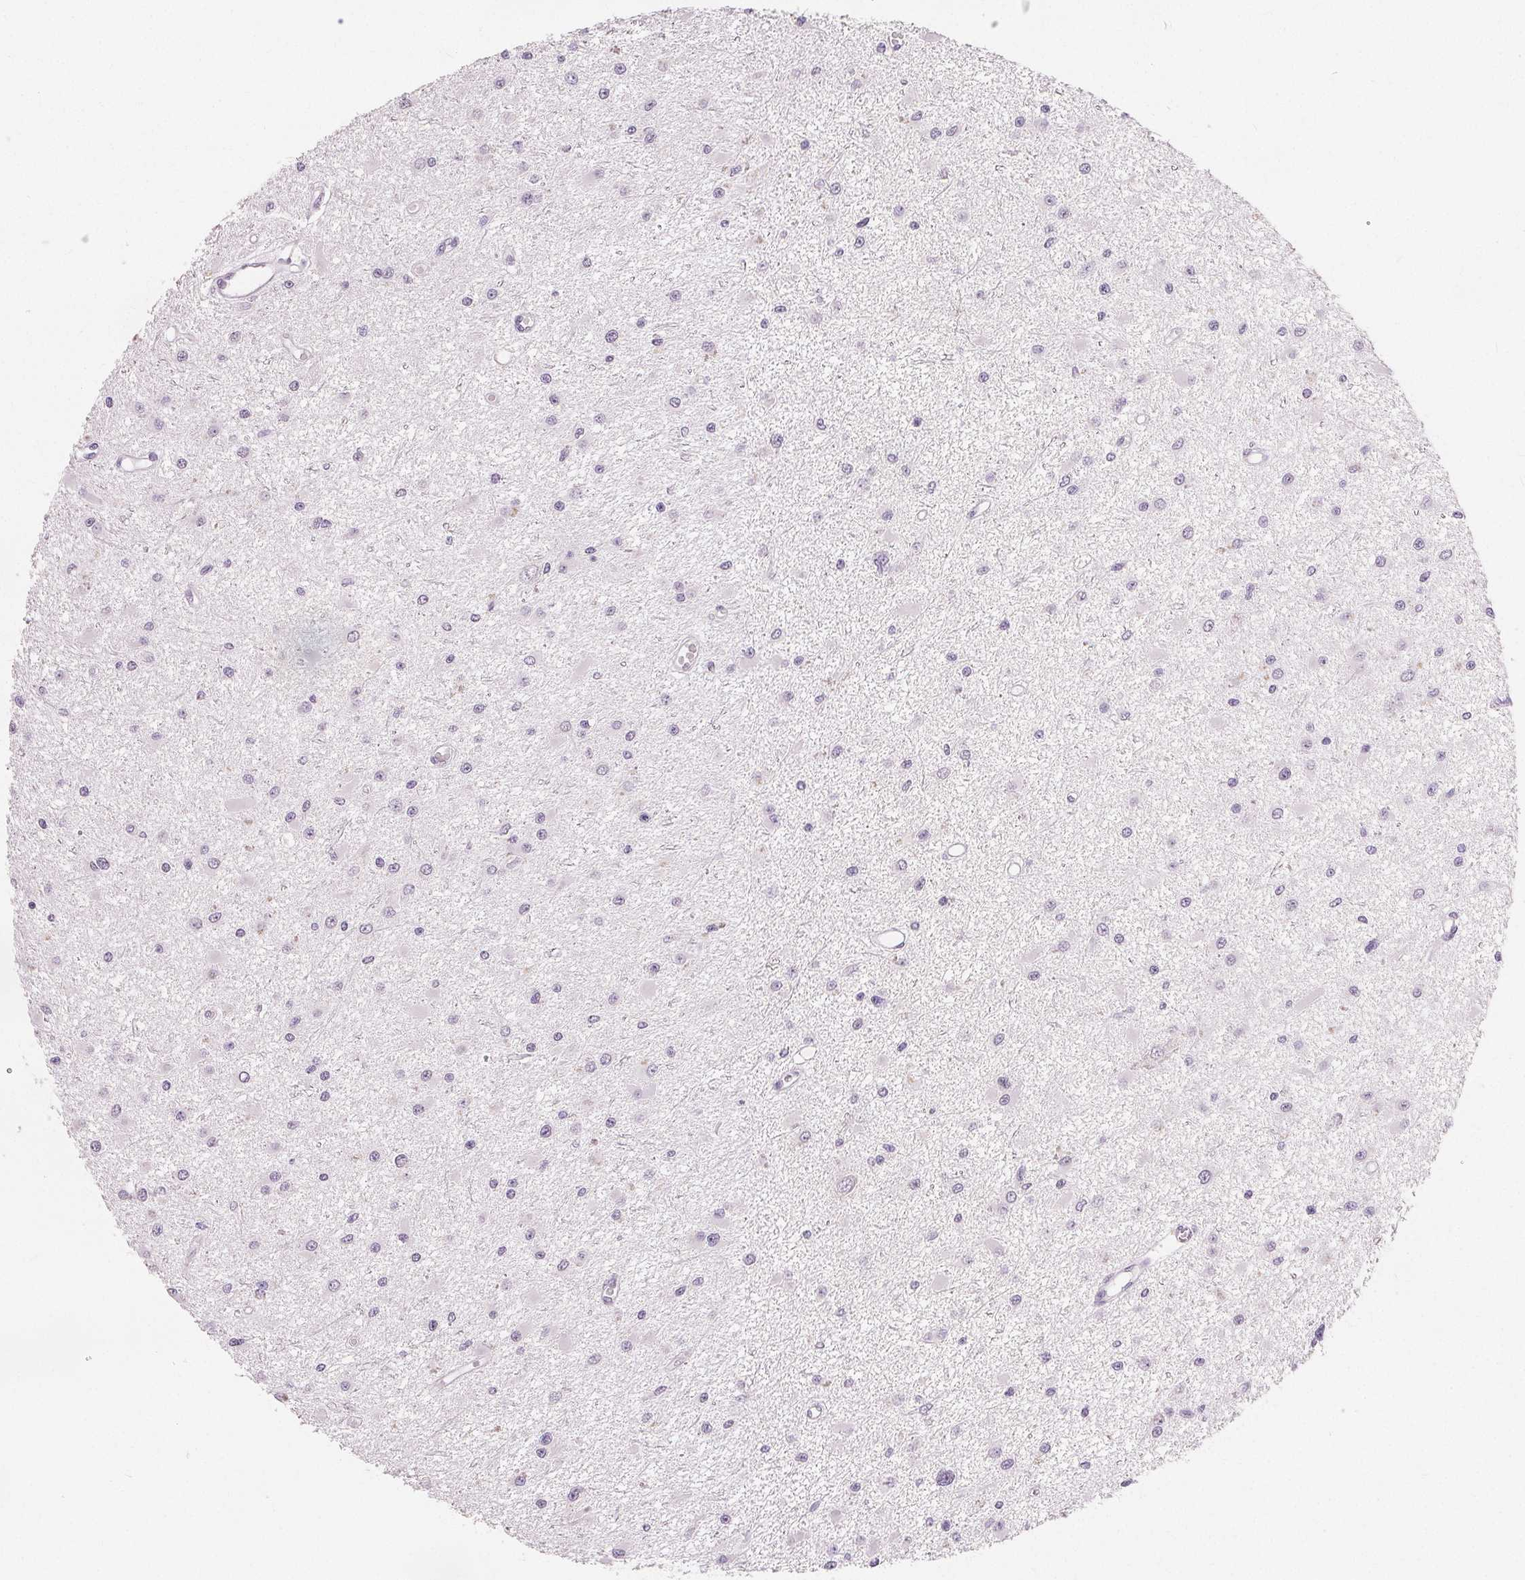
{"staining": {"intensity": "negative", "quantity": "none", "location": "none"}, "tissue": "glioma", "cell_type": "Tumor cells", "image_type": "cancer", "snomed": [{"axis": "morphology", "description": "Glioma, malignant, High grade"}, {"axis": "topography", "description": "Brain"}], "caption": "Malignant high-grade glioma was stained to show a protein in brown. There is no significant positivity in tumor cells.", "gene": "CA12", "patient": {"sex": "male", "age": 54}}